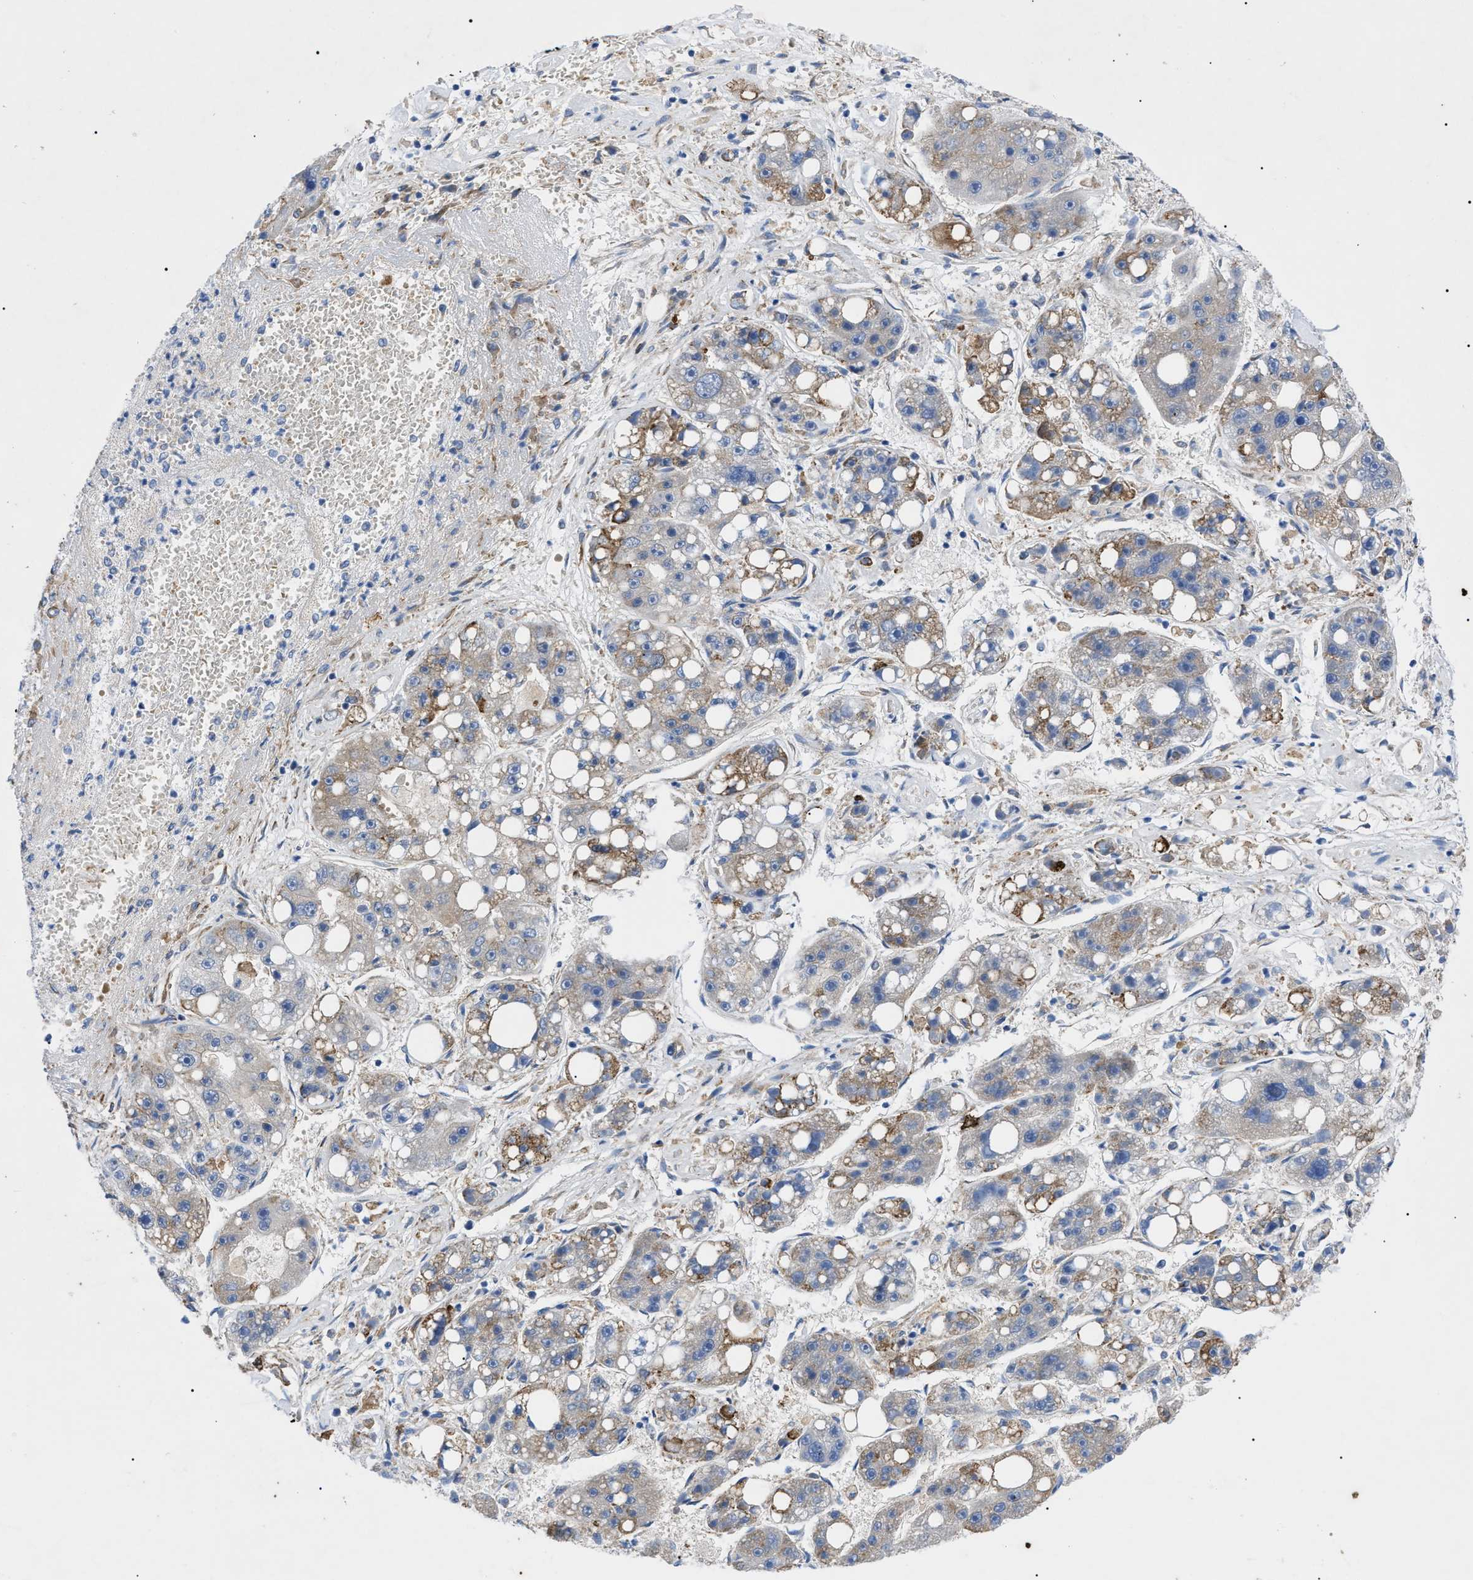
{"staining": {"intensity": "moderate", "quantity": "<25%", "location": "cytoplasmic/membranous"}, "tissue": "liver cancer", "cell_type": "Tumor cells", "image_type": "cancer", "snomed": [{"axis": "morphology", "description": "Carcinoma, Hepatocellular, NOS"}, {"axis": "topography", "description": "Liver"}], "caption": "Tumor cells demonstrate low levels of moderate cytoplasmic/membranous expression in about <25% of cells in human liver cancer (hepatocellular carcinoma). (Brightfield microscopy of DAB IHC at high magnification).", "gene": "HSPB8", "patient": {"sex": "female", "age": 61}}